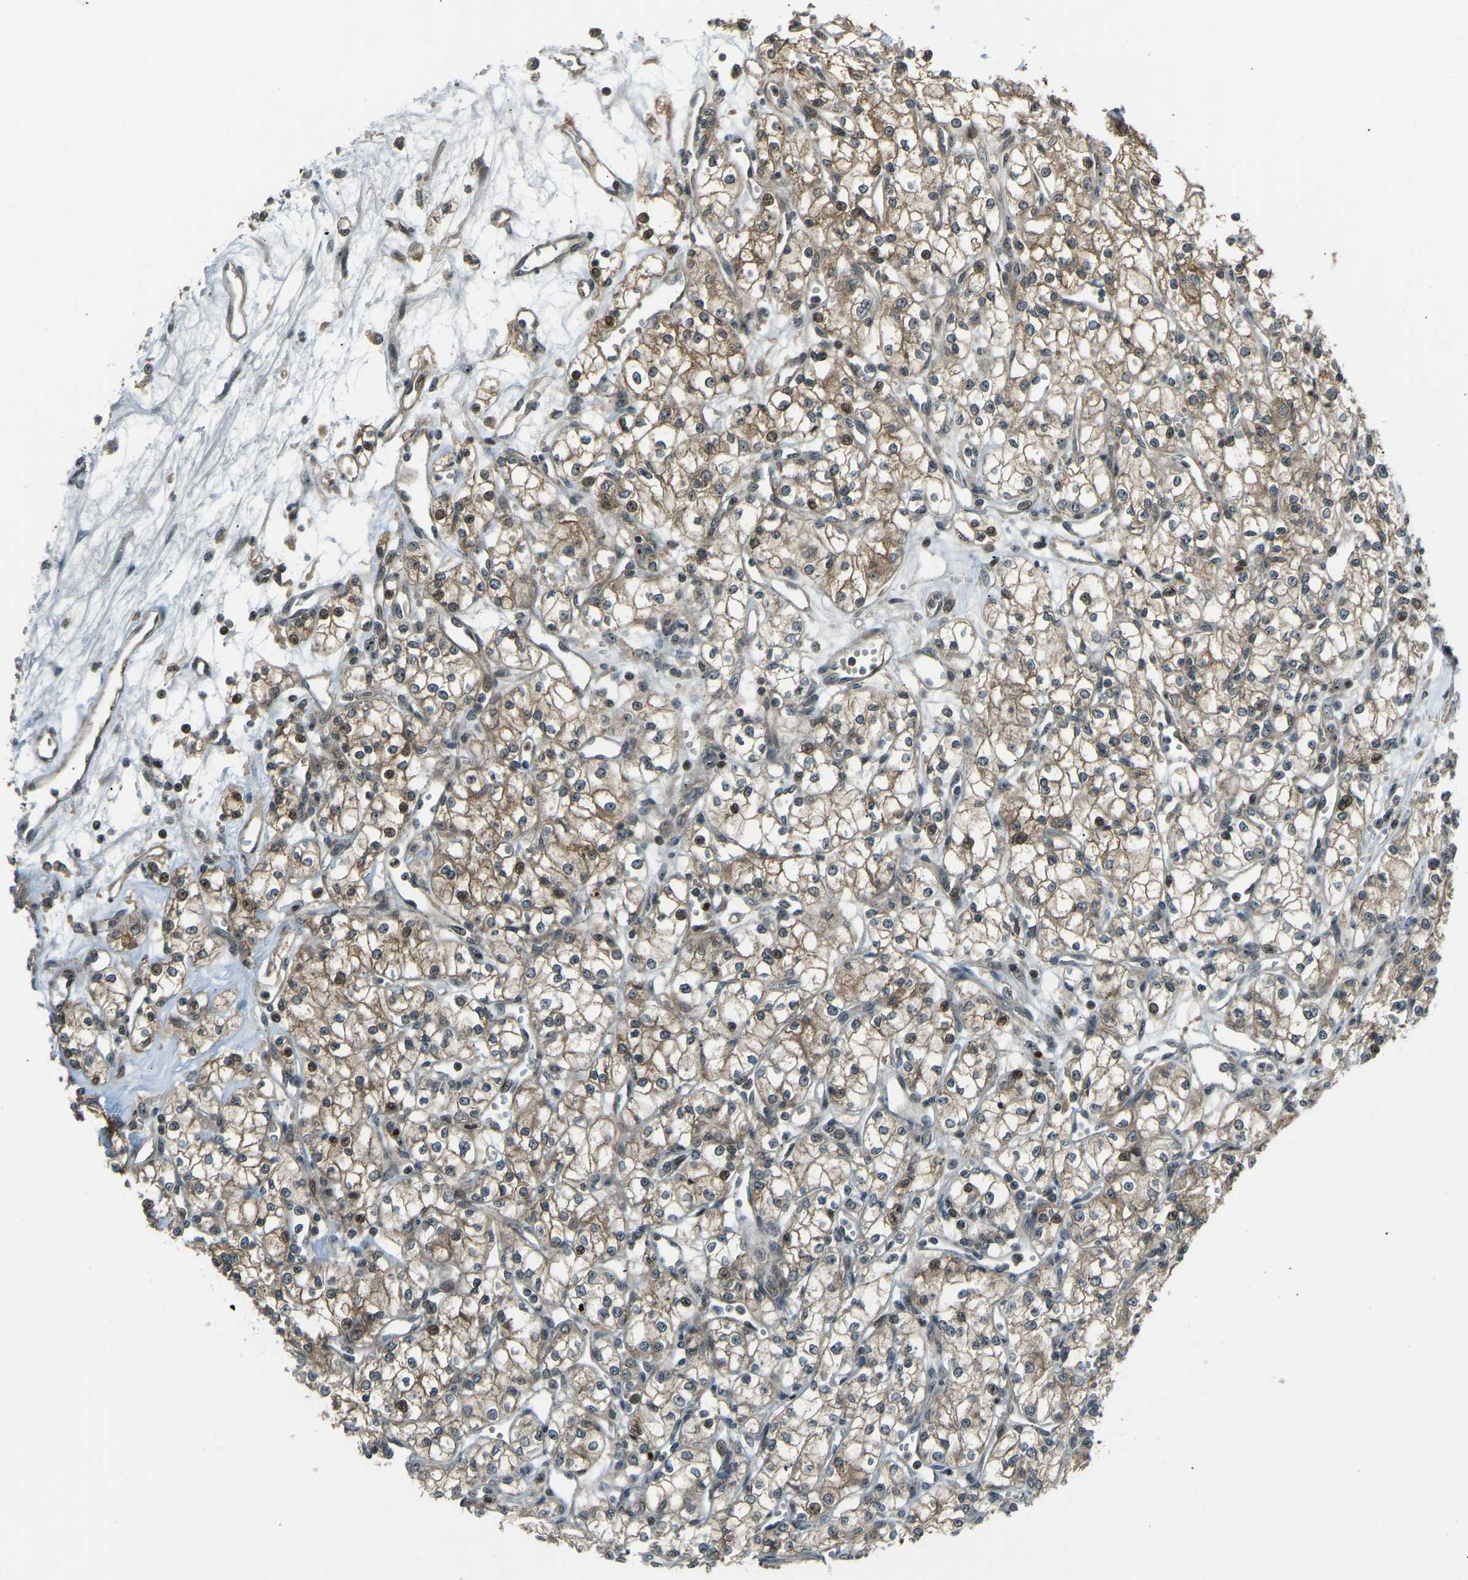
{"staining": {"intensity": "moderate", "quantity": ">75%", "location": "cytoplasmic/membranous,nuclear"}, "tissue": "renal cancer", "cell_type": "Tumor cells", "image_type": "cancer", "snomed": [{"axis": "morphology", "description": "Adenocarcinoma, NOS"}, {"axis": "topography", "description": "Kidney"}], "caption": "About >75% of tumor cells in human renal cancer display moderate cytoplasmic/membranous and nuclear protein expression as visualized by brown immunohistochemical staining.", "gene": "SVOPL", "patient": {"sex": "male", "age": 59}}